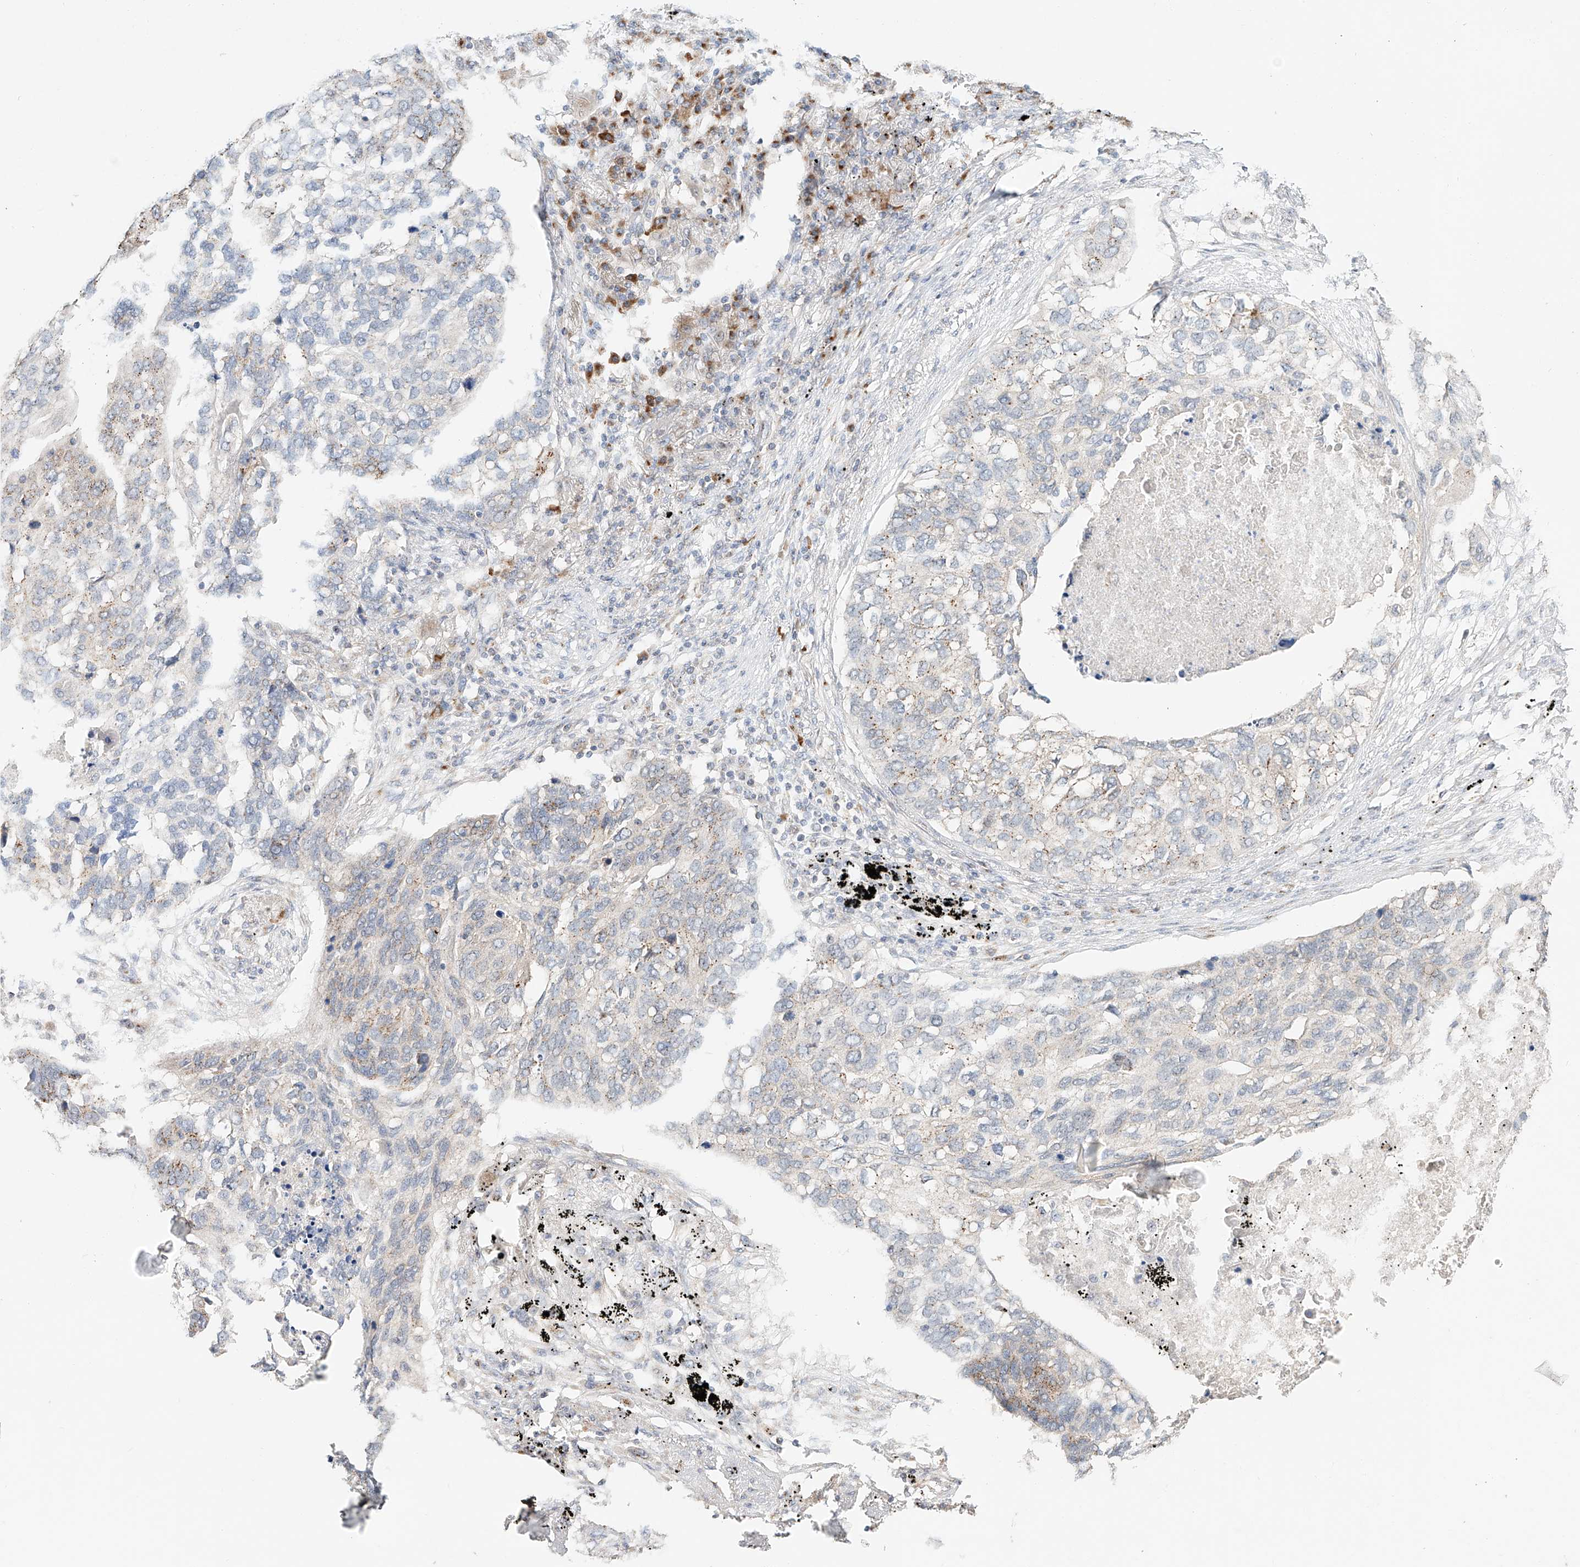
{"staining": {"intensity": "weak", "quantity": "25%-75%", "location": "cytoplasmic/membranous"}, "tissue": "lung cancer", "cell_type": "Tumor cells", "image_type": "cancer", "snomed": [{"axis": "morphology", "description": "Squamous cell carcinoma, NOS"}, {"axis": "topography", "description": "Lung"}], "caption": "About 25%-75% of tumor cells in human lung squamous cell carcinoma exhibit weak cytoplasmic/membranous protein expression as visualized by brown immunohistochemical staining.", "gene": "BSDC1", "patient": {"sex": "female", "age": 63}}